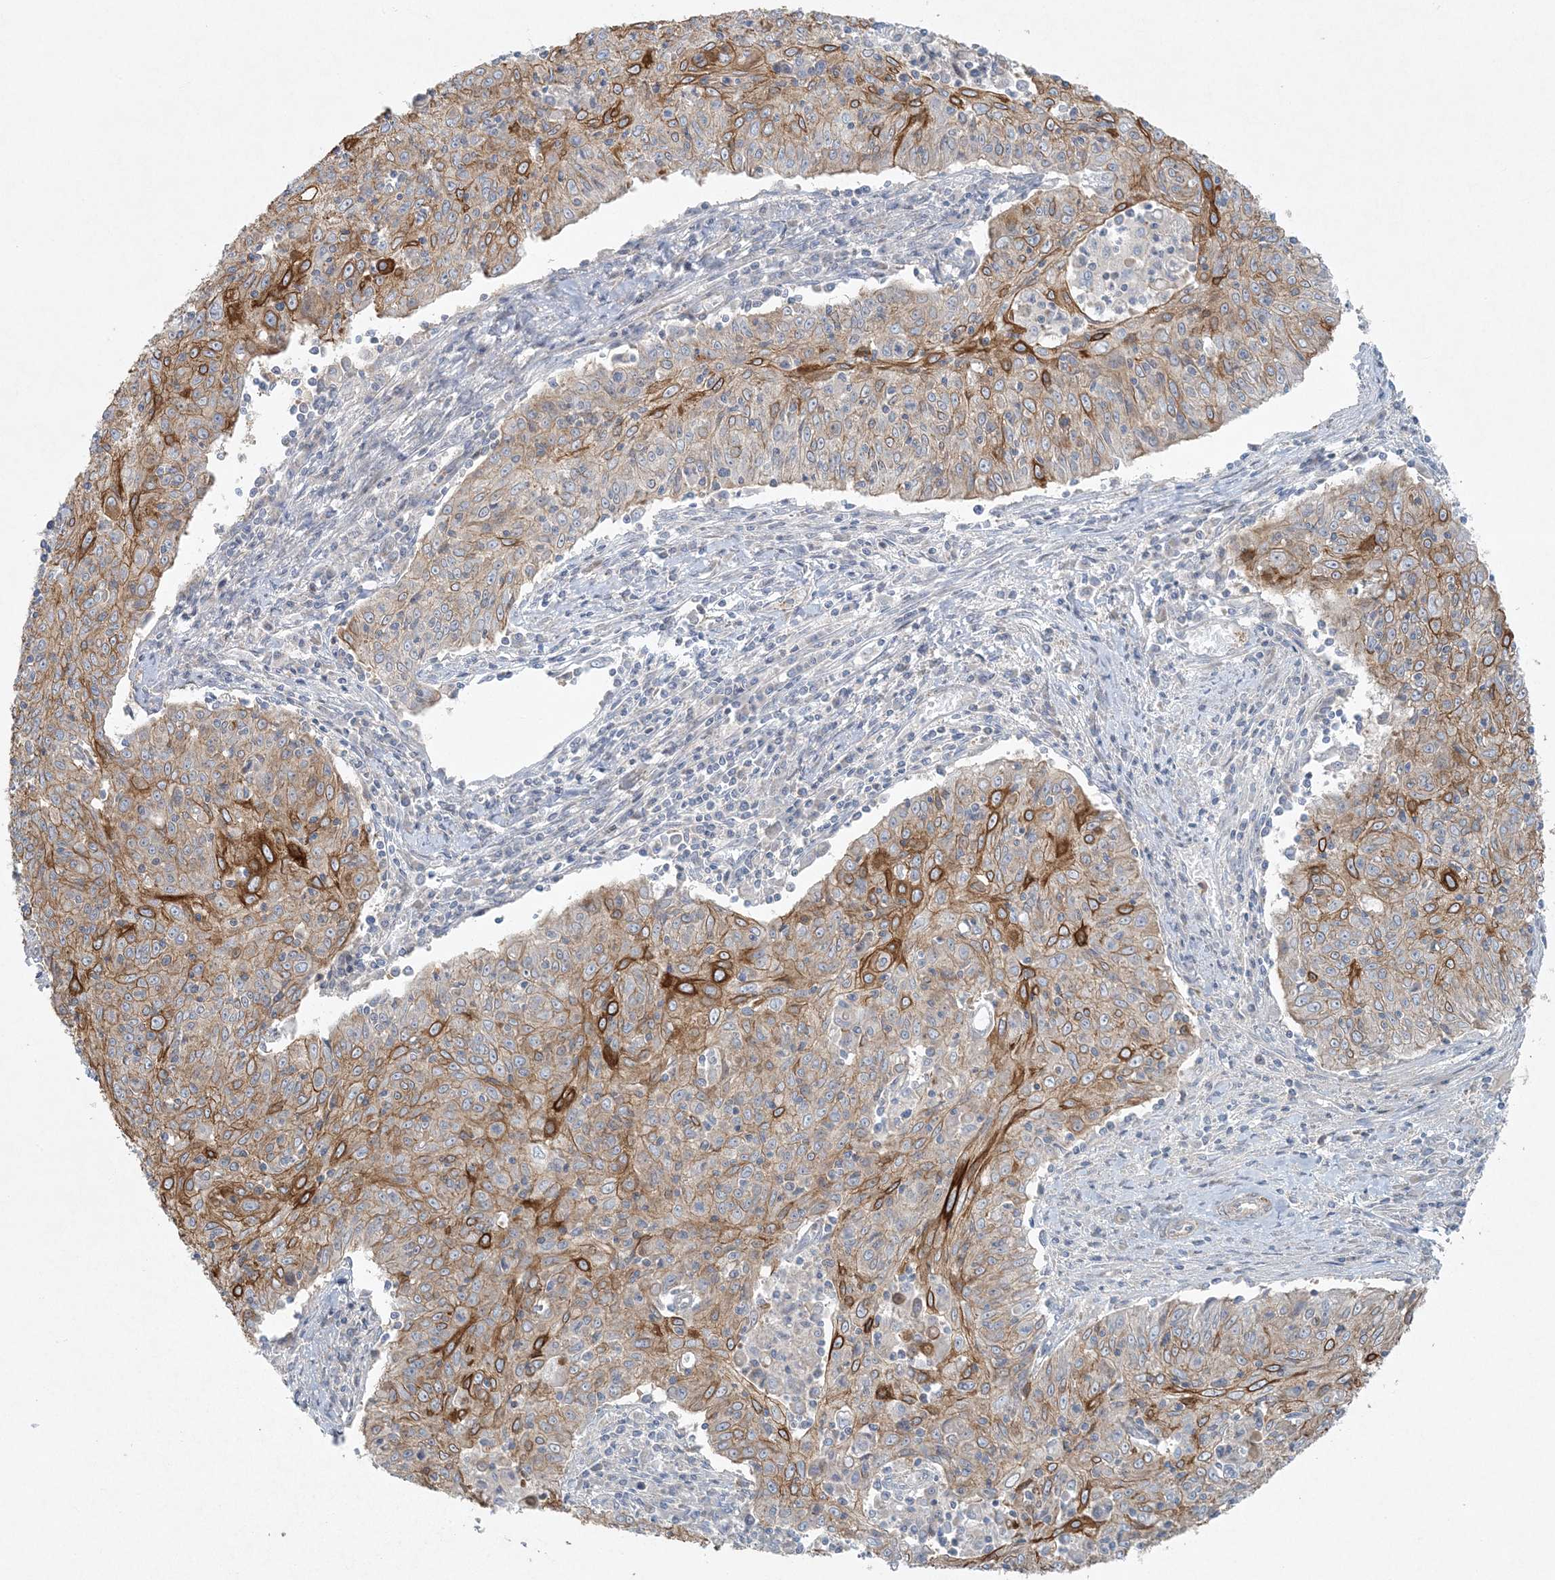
{"staining": {"intensity": "strong", "quantity": "25%-75%", "location": "cytoplasmic/membranous"}, "tissue": "cervical cancer", "cell_type": "Tumor cells", "image_type": "cancer", "snomed": [{"axis": "morphology", "description": "Squamous cell carcinoma, NOS"}, {"axis": "topography", "description": "Cervix"}], "caption": "The micrograph shows staining of cervical cancer (squamous cell carcinoma), revealing strong cytoplasmic/membranous protein staining (brown color) within tumor cells.", "gene": "PIK3R4", "patient": {"sex": "female", "age": 48}}